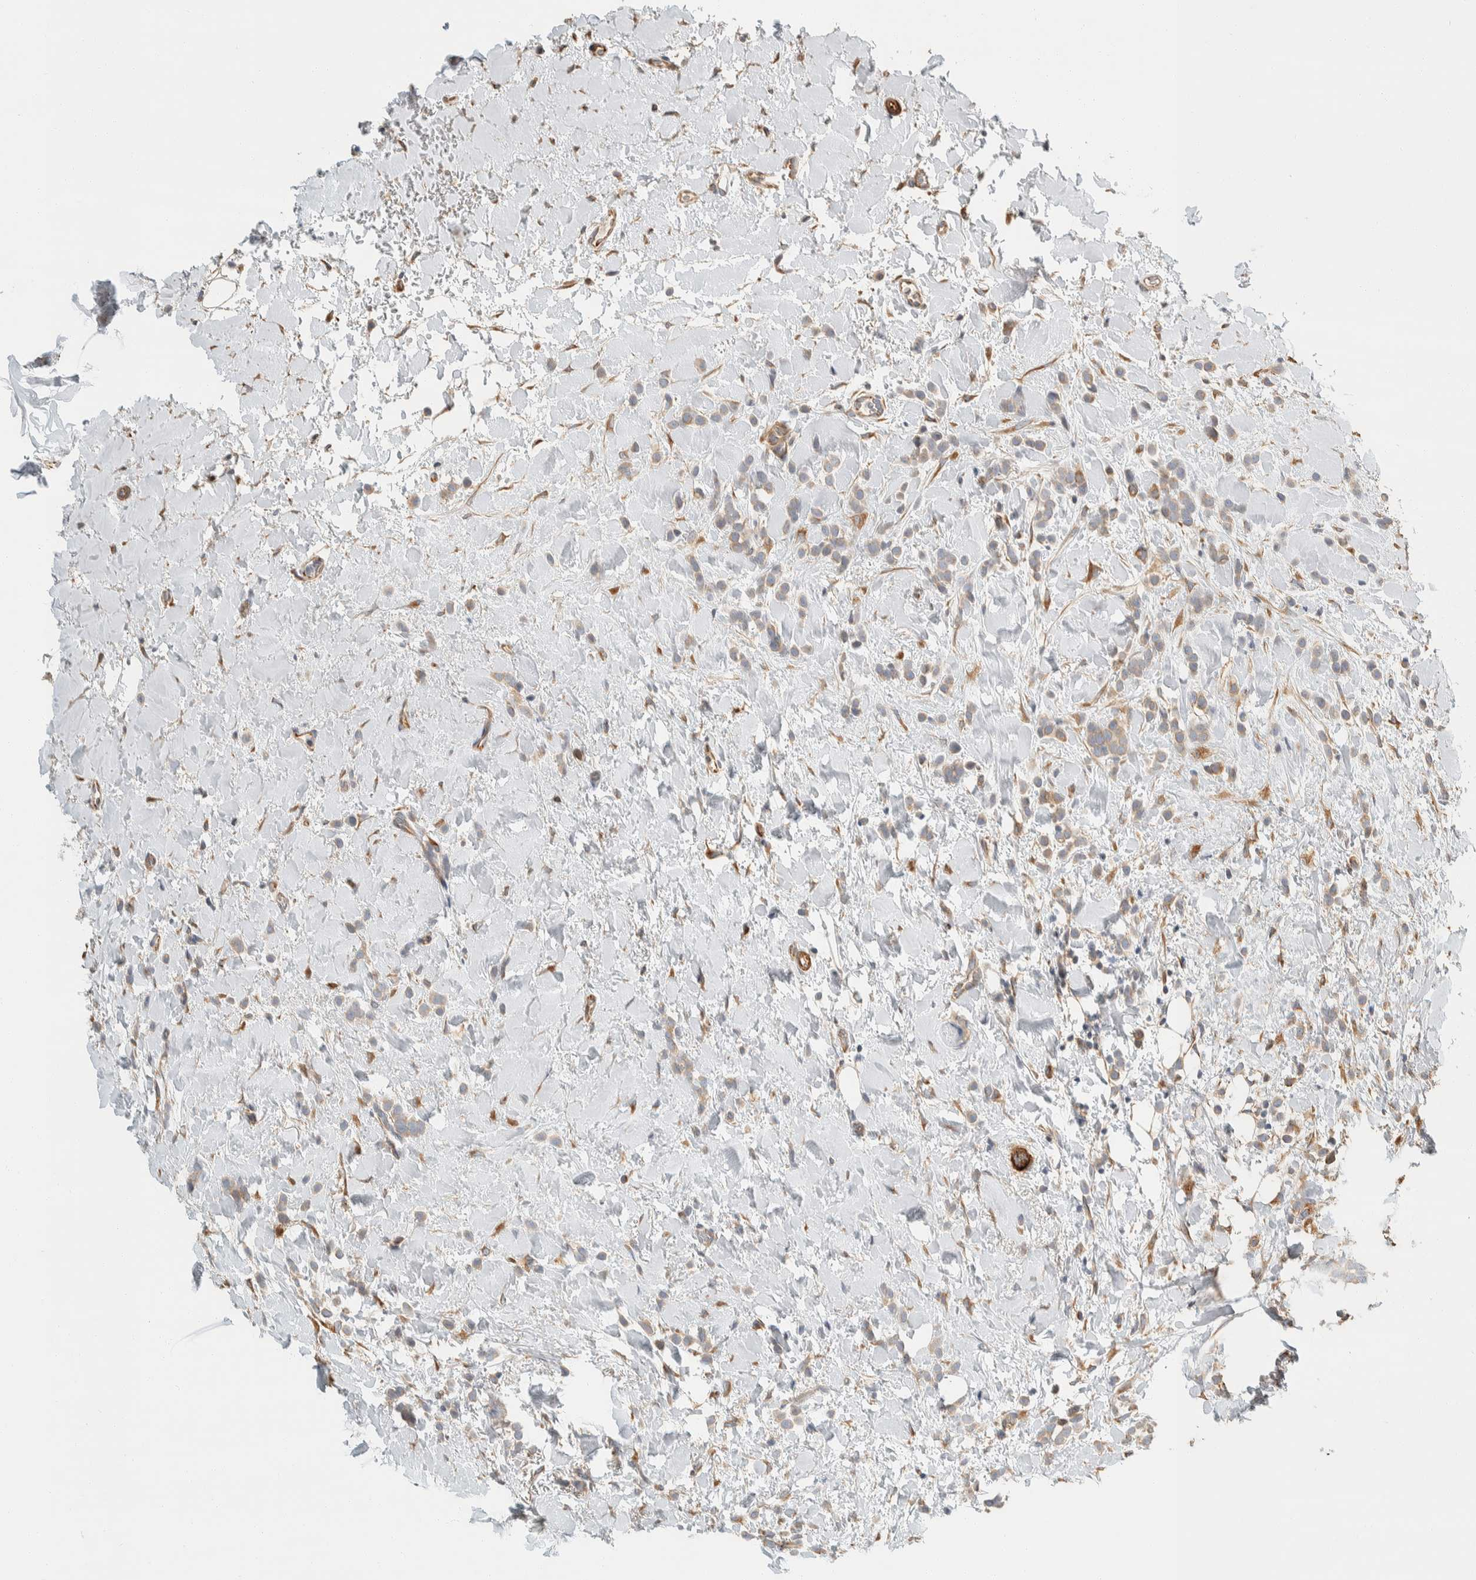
{"staining": {"intensity": "weak", "quantity": "25%-75%", "location": "cytoplasmic/membranous"}, "tissue": "breast cancer", "cell_type": "Tumor cells", "image_type": "cancer", "snomed": [{"axis": "morphology", "description": "Normal tissue, NOS"}, {"axis": "morphology", "description": "Lobular carcinoma"}, {"axis": "topography", "description": "Breast"}], "caption": "This micrograph exhibits immunohistochemistry staining of lobular carcinoma (breast), with low weak cytoplasmic/membranous staining in about 25%-75% of tumor cells.", "gene": "CDR2", "patient": {"sex": "female", "age": 50}}